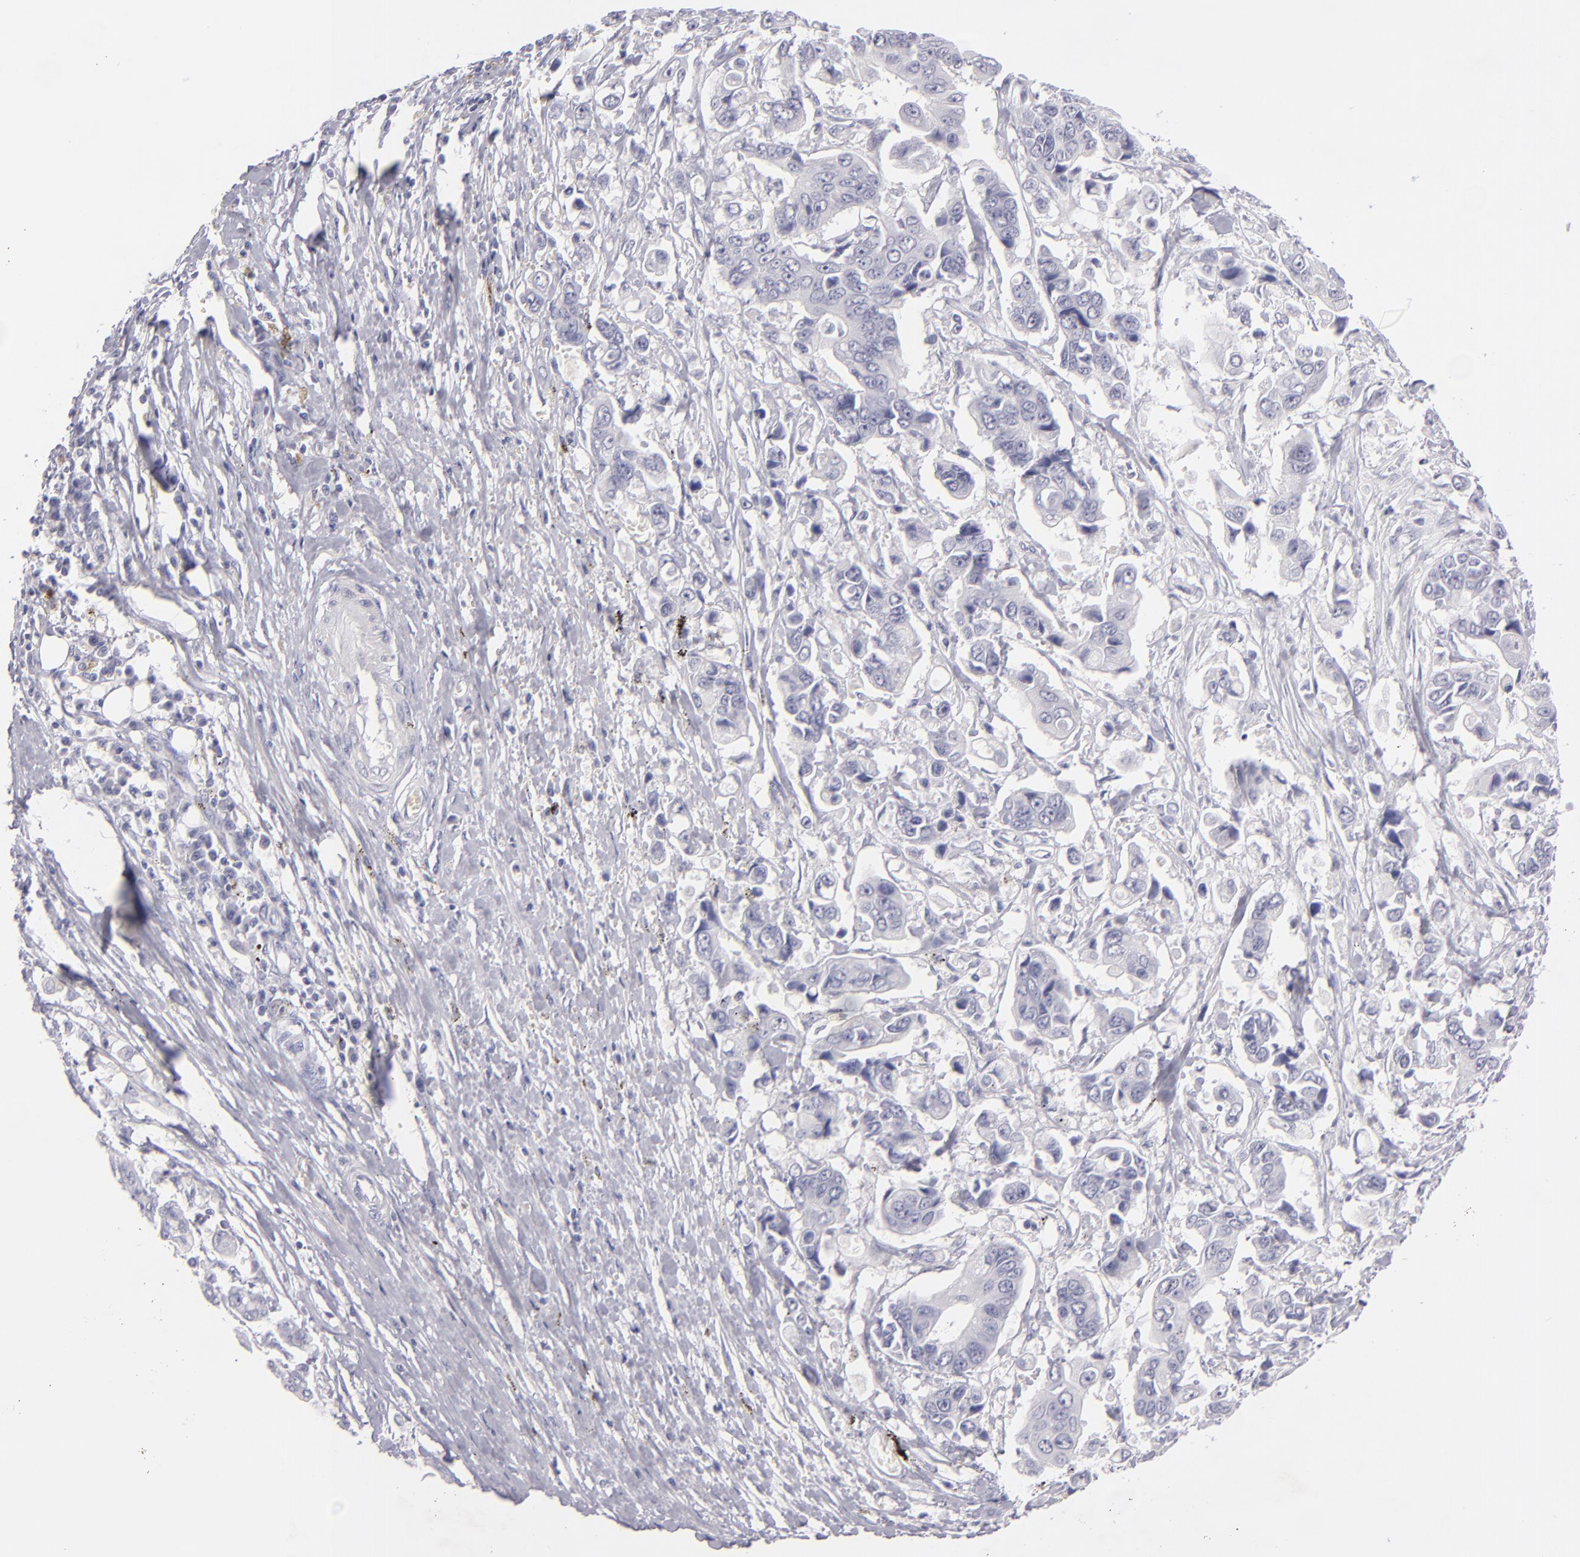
{"staining": {"intensity": "negative", "quantity": "none", "location": "none"}, "tissue": "stomach cancer", "cell_type": "Tumor cells", "image_type": "cancer", "snomed": [{"axis": "morphology", "description": "Adenocarcinoma, NOS"}, {"axis": "topography", "description": "Stomach, upper"}], "caption": "Image shows no protein positivity in tumor cells of stomach cancer (adenocarcinoma) tissue. Nuclei are stained in blue.", "gene": "TNNC1", "patient": {"sex": "male", "age": 80}}